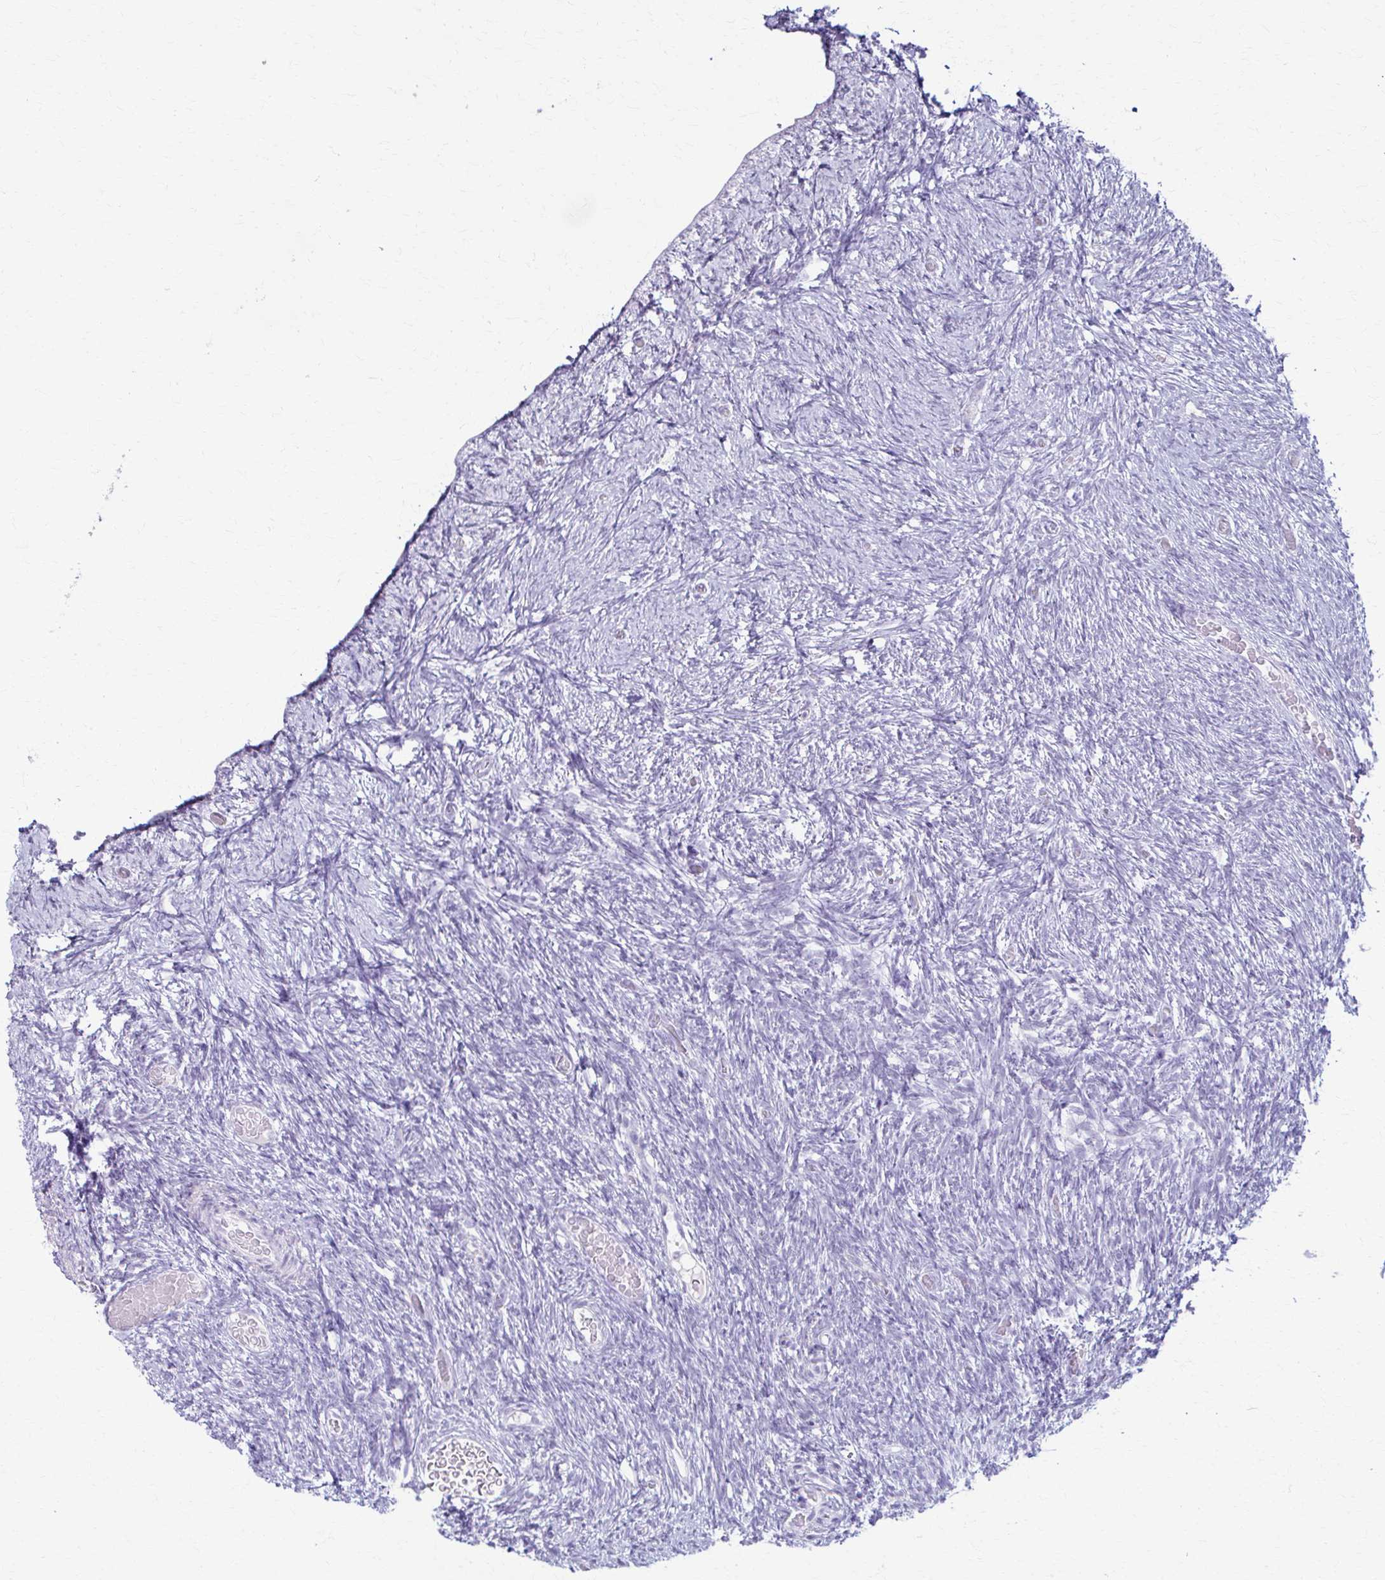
{"staining": {"intensity": "negative", "quantity": "none", "location": "none"}, "tissue": "ovary", "cell_type": "Ovarian stroma cells", "image_type": "normal", "snomed": [{"axis": "morphology", "description": "Normal tissue, NOS"}, {"axis": "topography", "description": "Ovary"}], "caption": "This is a micrograph of immunohistochemistry (IHC) staining of unremarkable ovary, which shows no expression in ovarian stroma cells.", "gene": "LDLRAP1", "patient": {"sex": "female", "age": 39}}